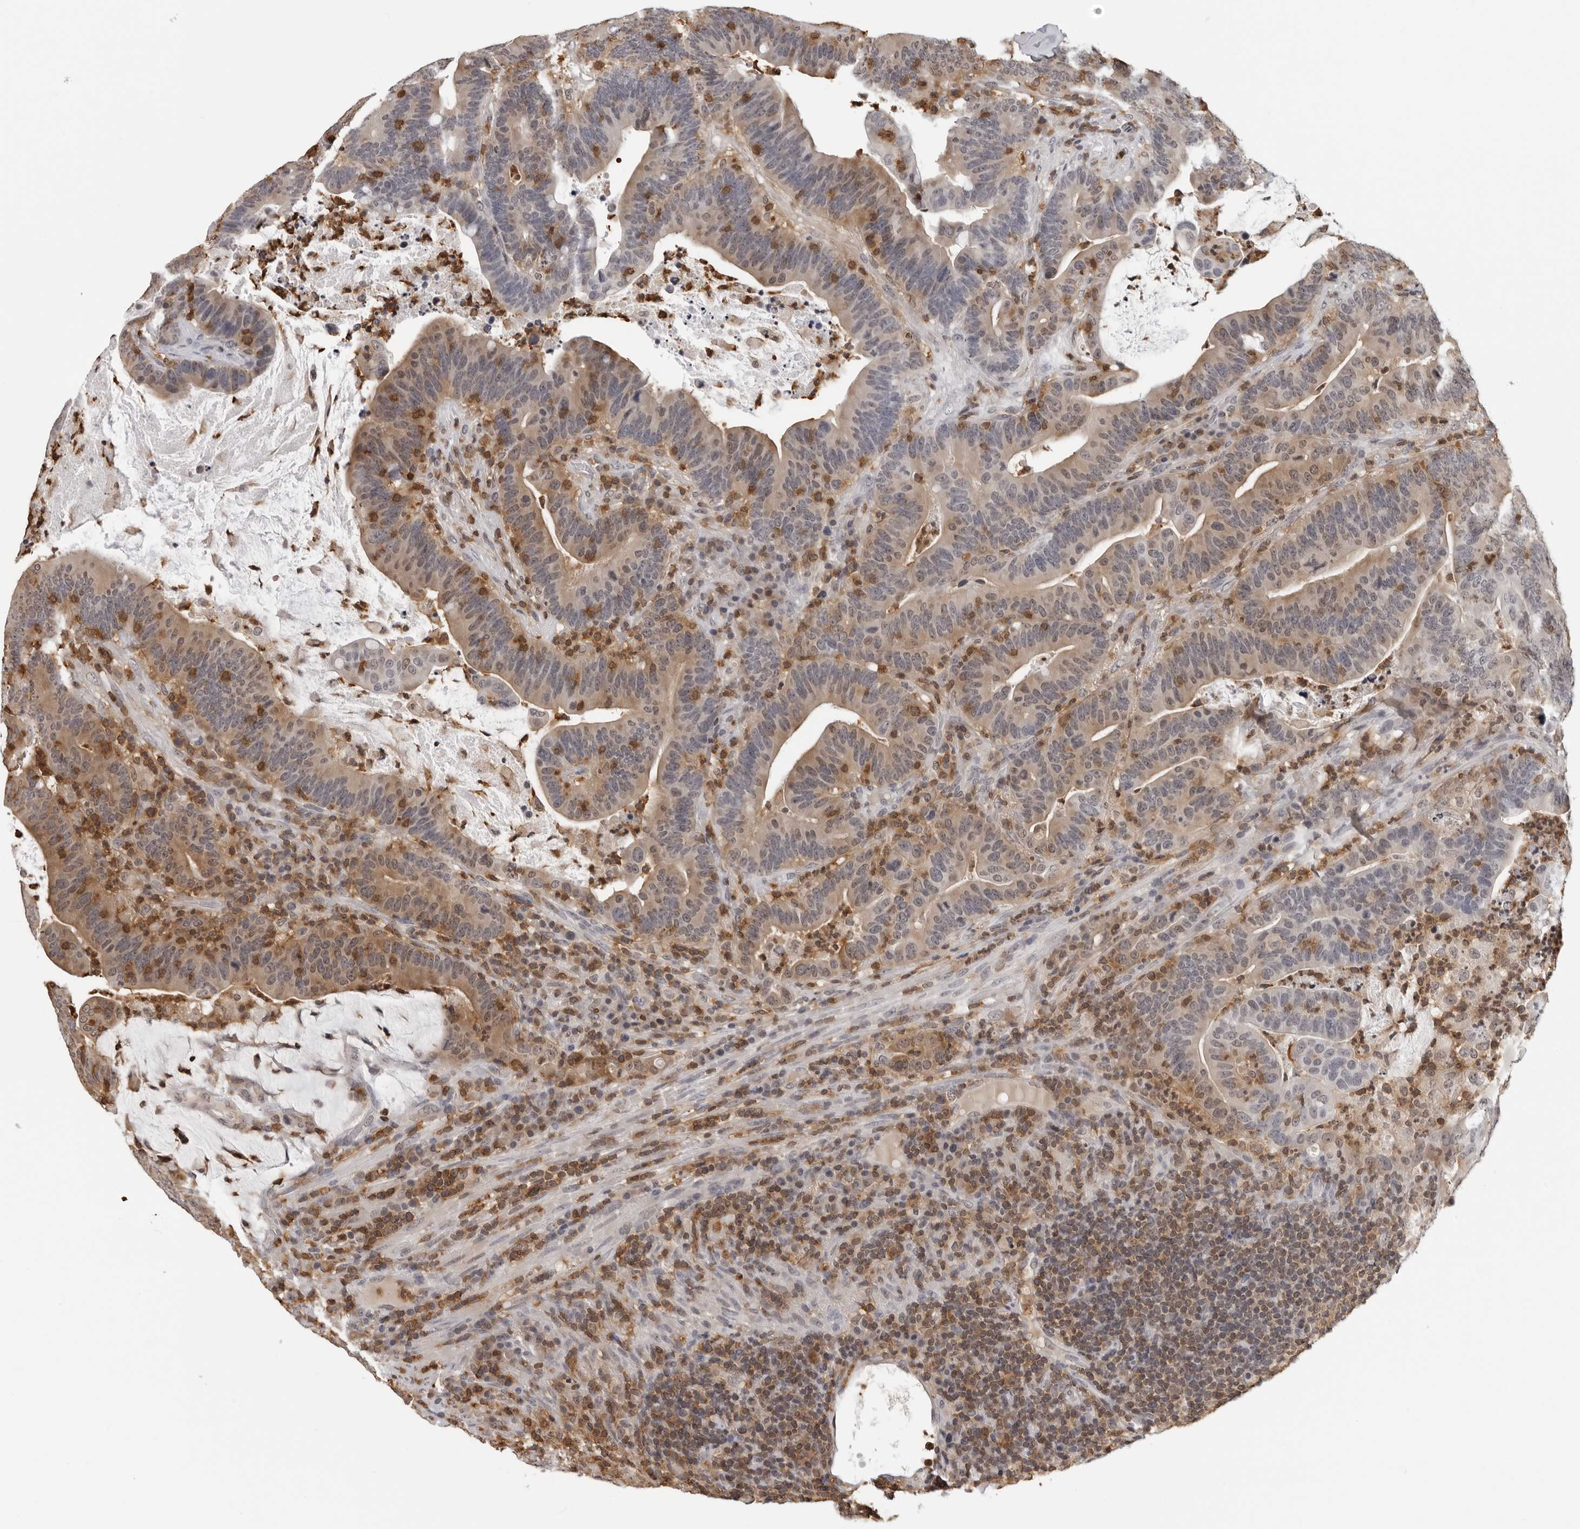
{"staining": {"intensity": "moderate", "quantity": "25%-75%", "location": "cytoplasmic/membranous"}, "tissue": "colorectal cancer", "cell_type": "Tumor cells", "image_type": "cancer", "snomed": [{"axis": "morphology", "description": "Adenocarcinoma, NOS"}, {"axis": "topography", "description": "Colon"}], "caption": "High-magnification brightfield microscopy of colorectal cancer (adenocarcinoma) stained with DAB (brown) and counterstained with hematoxylin (blue). tumor cells exhibit moderate cytoplasmic/membranous positivity is seen in approximately25%-75% of cells. (brown staining indicates protein expression, while blue staining denotes nuclei).", "gene": "HSPH1", "patient": {"sex": "female", "age": 66}}